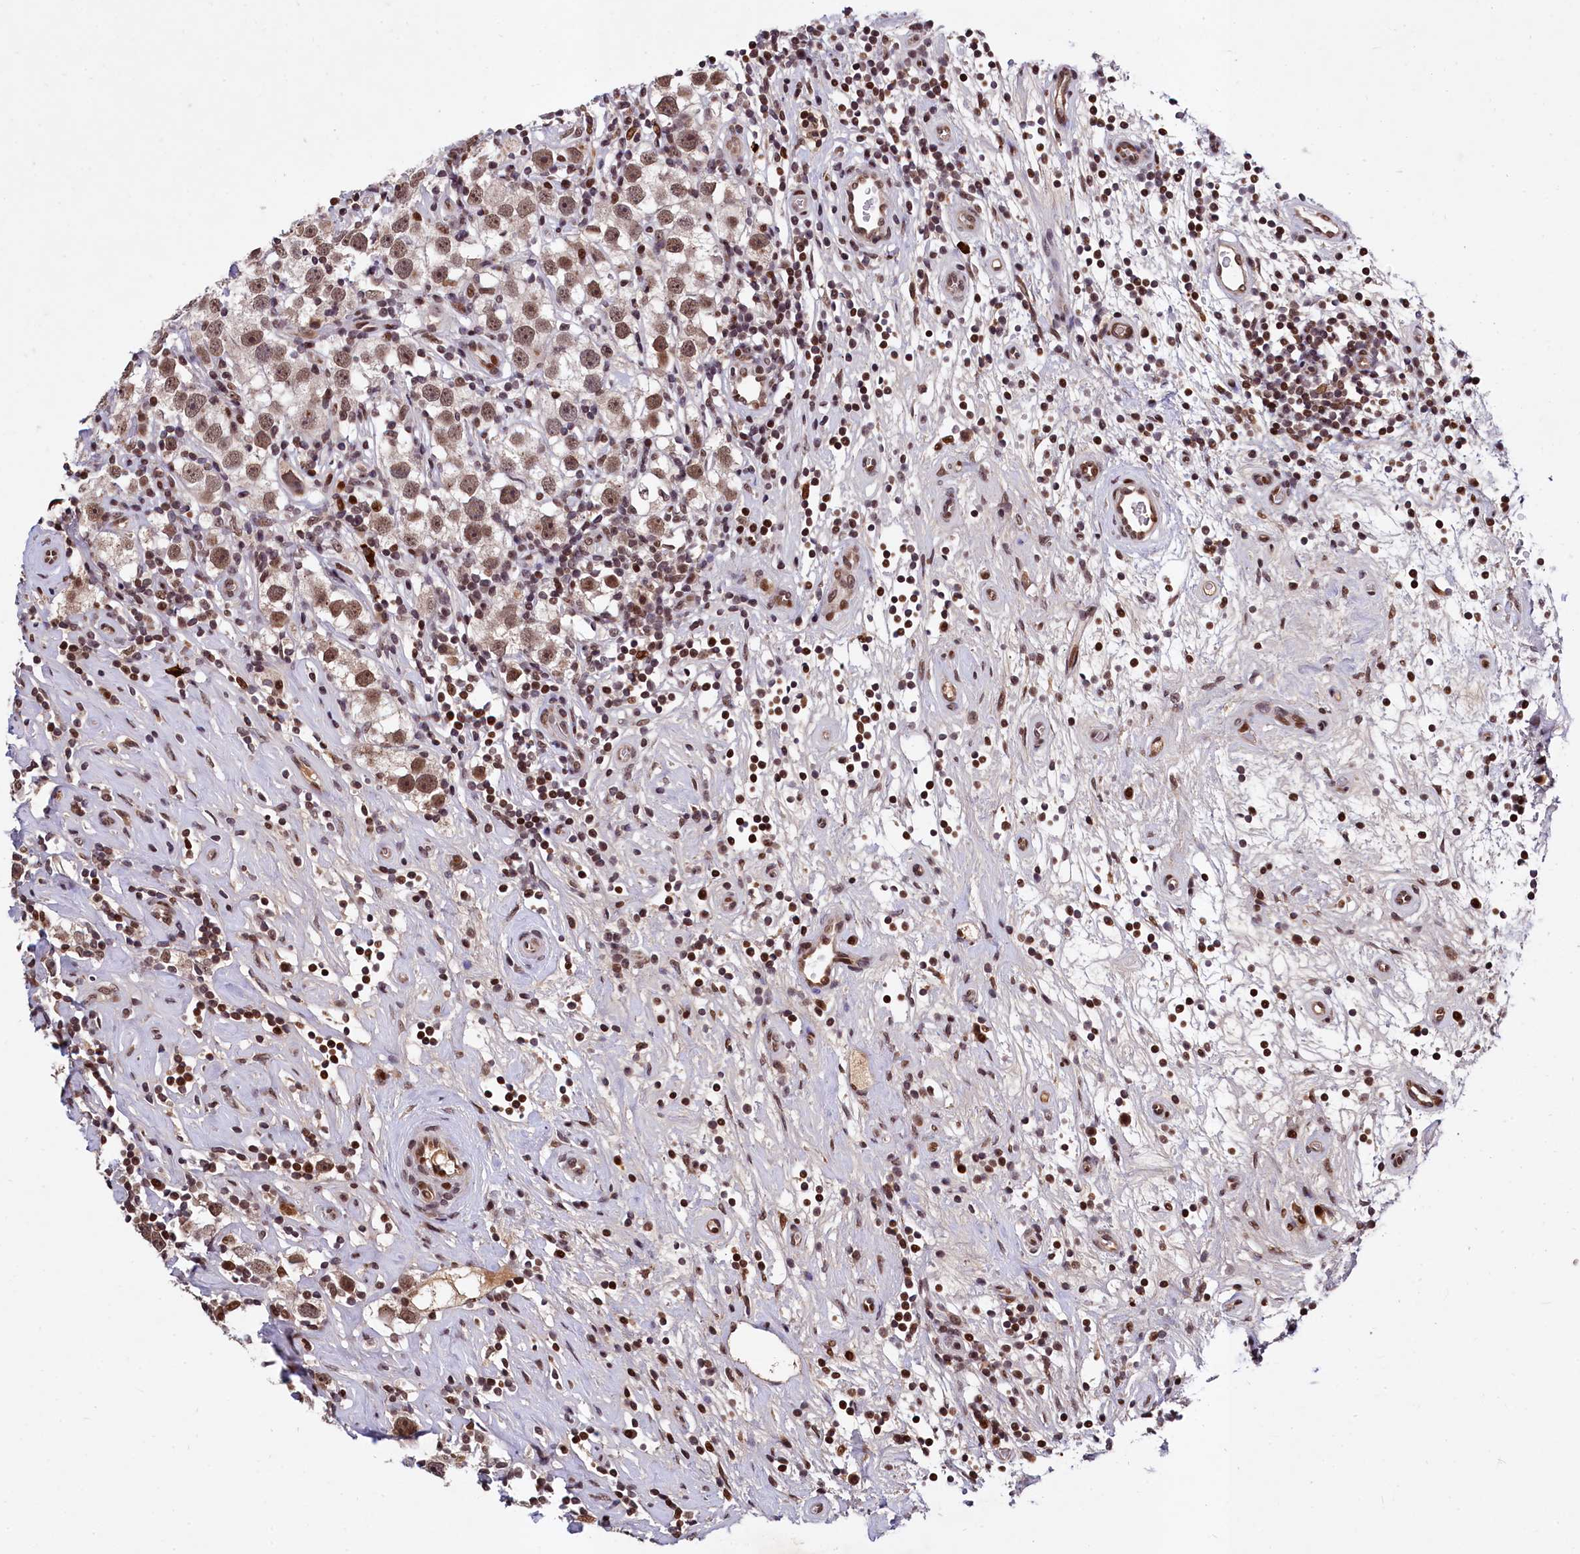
{"staining": {"intensity": "moderate", "quantity": ">75%", "location": "nuclear"}, "tissue": "testis cancer", "cell_type": "Tumor cells", "image_type": "cancer", "snomed": [{"axis": "morphology", "description": "Seminoma, NOS"}, {"axis": "topography", "description": "Testis"}], "caption": "Seminoma (testis) tissue reveals moderate nuclear staining in about >75% of tumor cells, visualized by immunohistochemistry. (DAB = brown stain, brightfield microscopy at high magnification).", "gene": "FAM217B", "patient": {"sex": "male", "age": 49}}